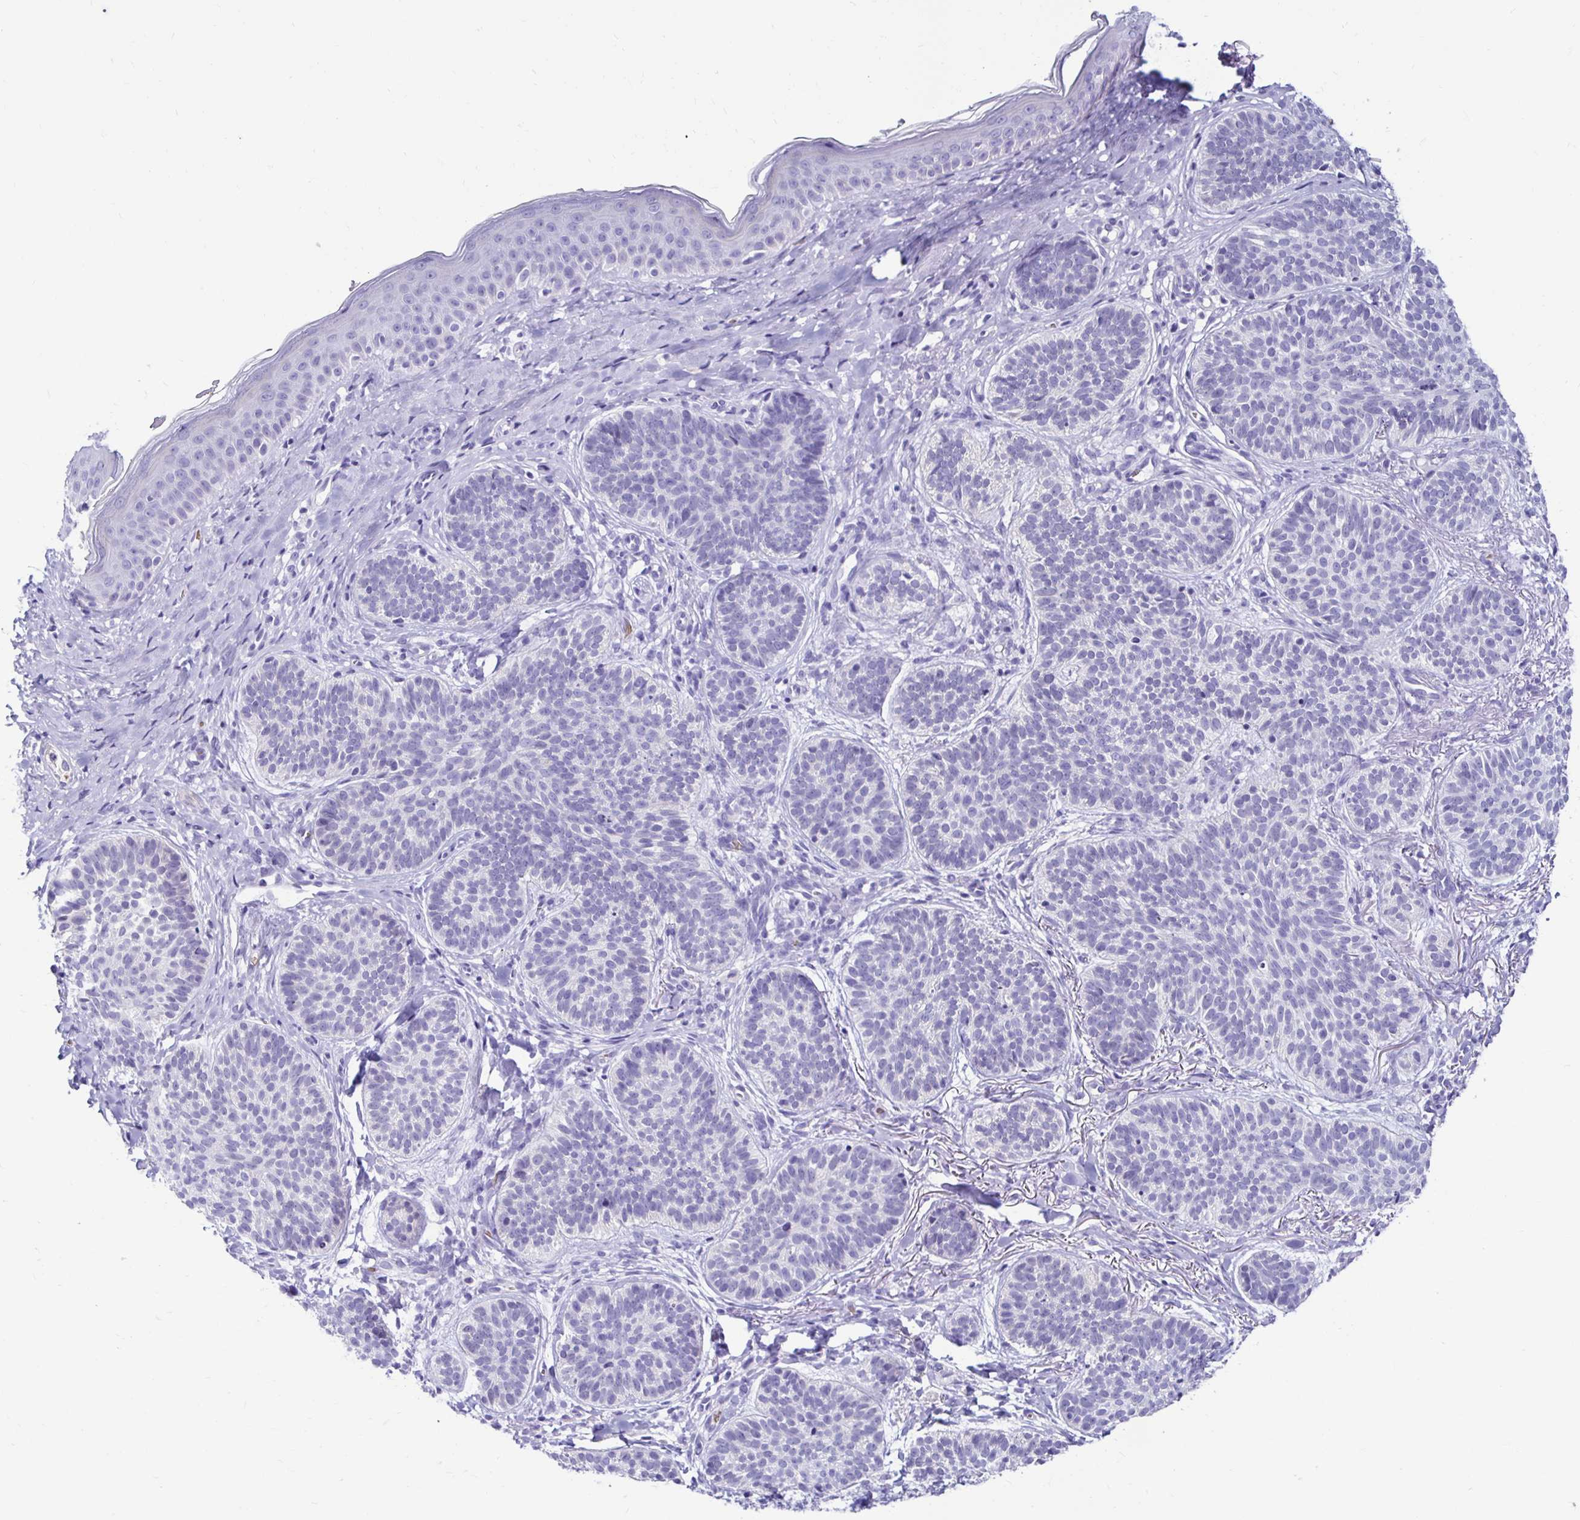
{"staining": {"intensity": "negative", "quantity": "none", "location": "none"}, "tissue": "skin cancer", "cell_type": "Tumor cells", "image_type": "cancer", "snomed": [{"axis": "morphology", "description": "Basal cell carcinoma"}, {"axis": "topography", "description": "Skin"}], "caption": "This is an immunohistochemistry (IHC) photomicrograph of skin cancer. There is no staining in tumor cells.", "gene": "RHBDL3", "patient": {"sex": "male", "age": 54}}